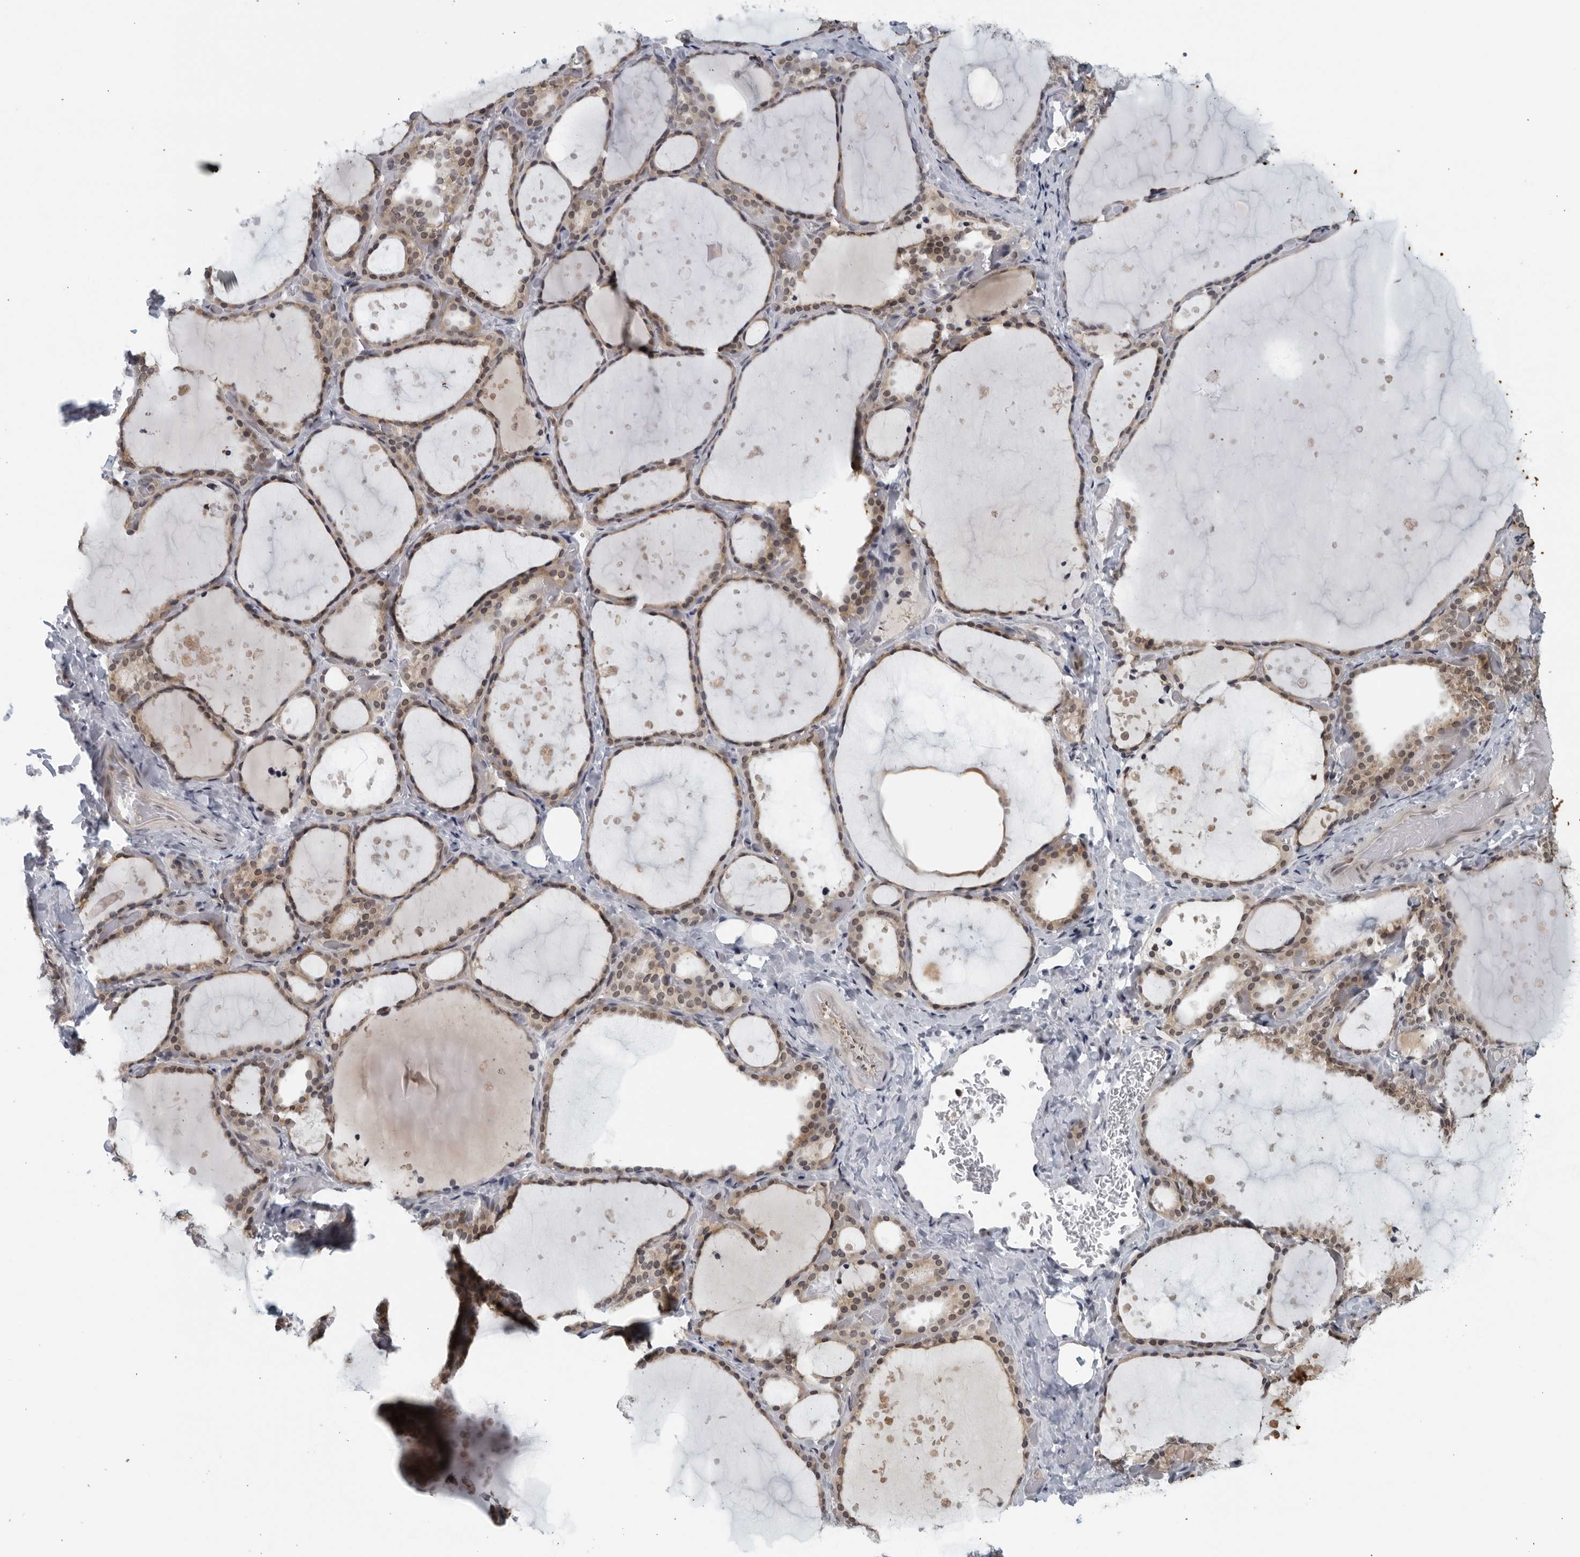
{"staining": {"intensity": "moderate", "quantity": "25%-75%", "location": "cytoplasmic/membranous,nuclear"}, "tissue": "thyroid gland", "cell_type": "Glandular cells", "image_type": "normal", "snomed": [{"axis": "morphology", "description": "Normal tissue, NOS"}, {"axis": "topography", "description": "Thyroid gland"}], "caption": "IHC histopathology image of unremarkable thyroid gland: human thyroid gland stained using immunohistochemistry (IHC) reveals medium levels of moderate protein expression localized specifically in the cytoplasmic/membranous,nuclear of glandular cells, appearing as a cytoplasmic/membranous,nuclear brown color.", "gene": "RC3H1", "patient": {"sex": "female", "age": 44}}